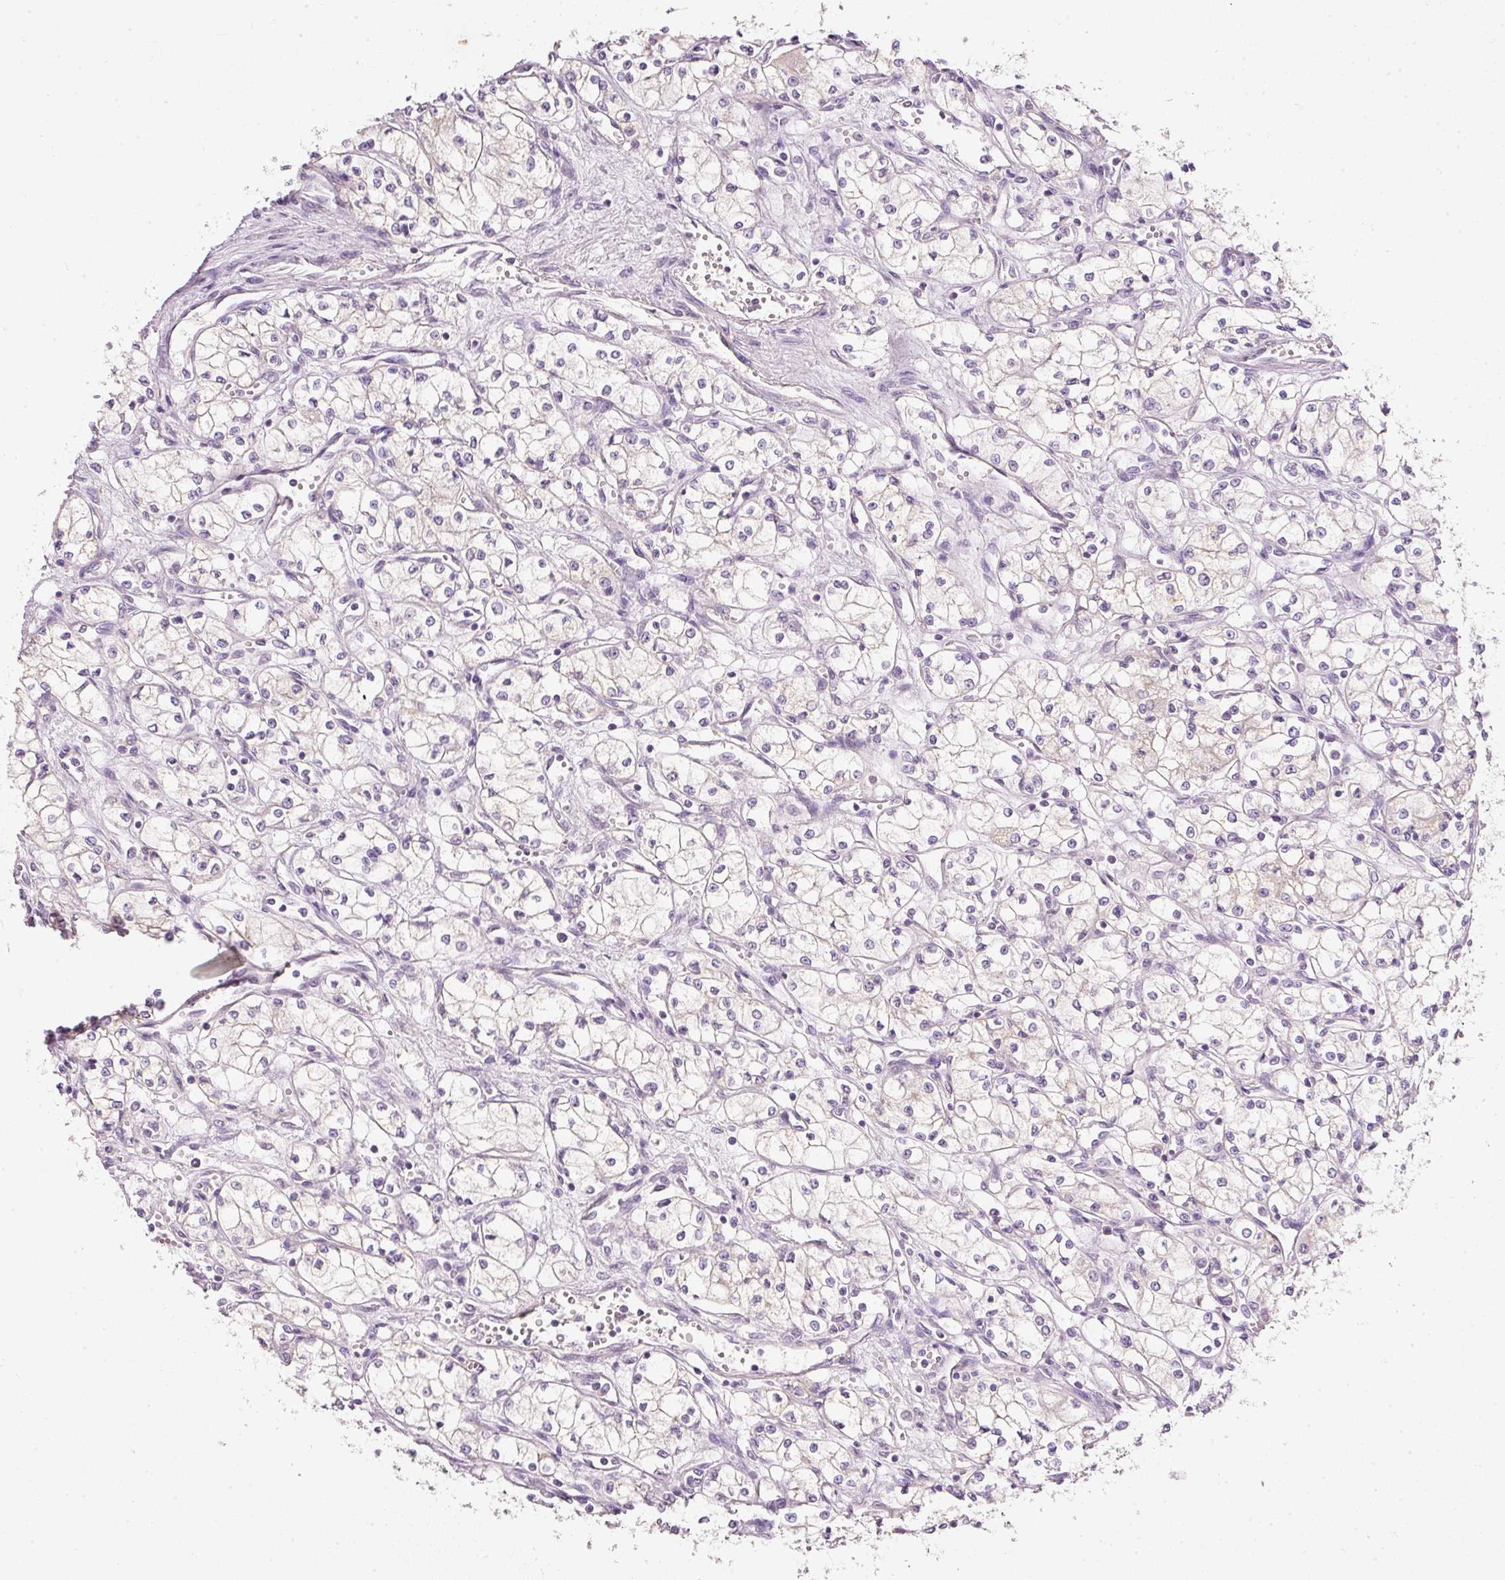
{"staining": {"intensity": "negative", "quantity": "none", "location": "none"}, "tissue": "renal cancer", "cell_type": "Tumor cells", "image_type": "cancer", "snomed": [{"axis": "morphology", "description": "Normal tissue, NOS"}, {"axis": "morphology", "description": "Adenocarcinoma, NOS"}, {"axis": "topography", "description": "Kidney"}], "caption": "IHC image of human renal cancer stained for a protein (brown), which displays no positivity in tumor cells. The staining was performed using DAB (3,3'-diaminobenzidine) to visualize the protein expression in brown, while the nuclei were stained in blue with hematoxylin (Magnification: 20x).", "gene": "RNF167", "patient": {"sex": "male", "age": 59}}